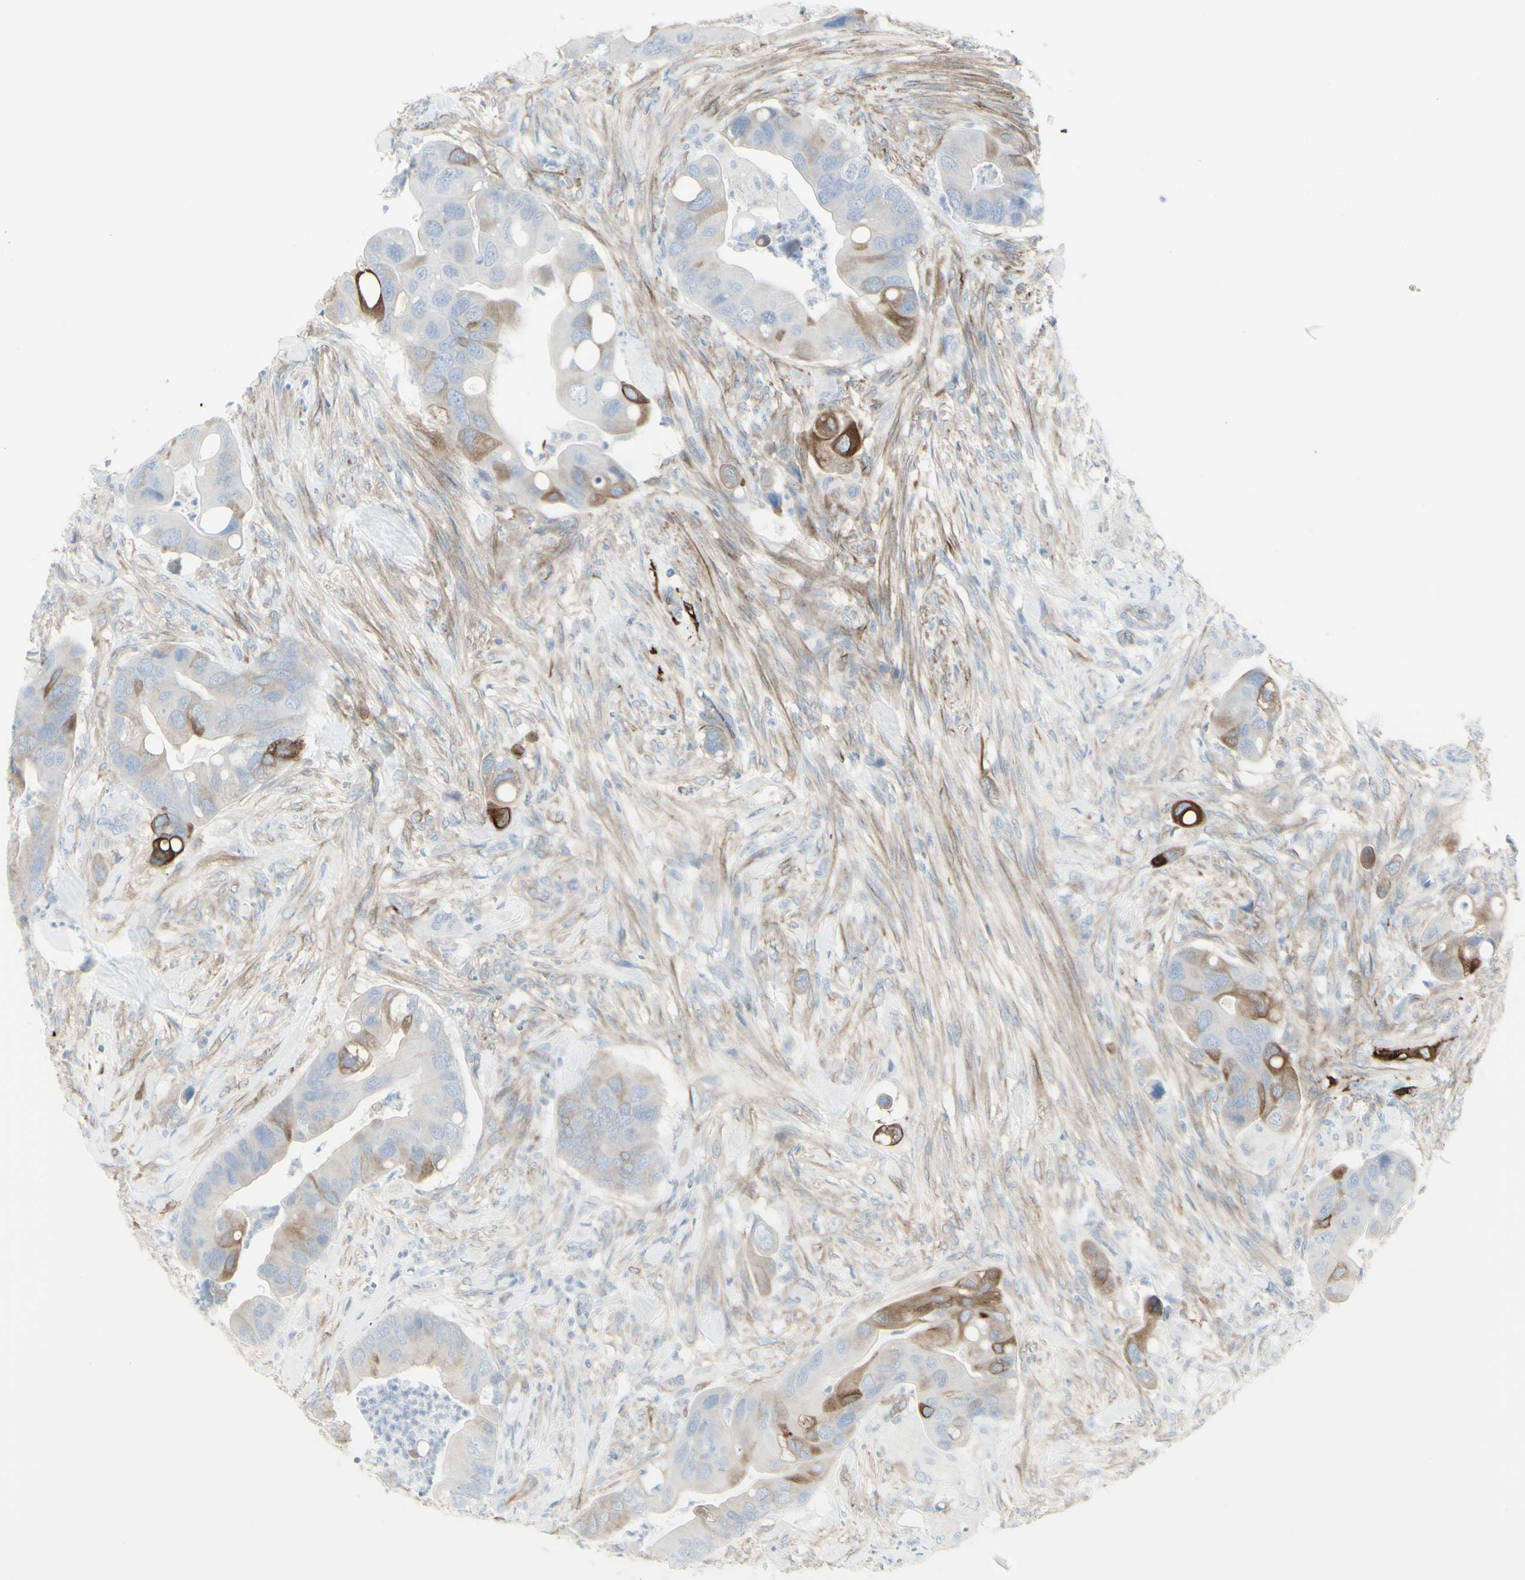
{"staining": {"intensity": "moderate", "quantity": "<25%", "location": "cytoplasmic/membranous"}, "tissue": "colorectal cancer", "cell_type": "Tumor cells", "image_type": "cancer", "snomed": [{"axis": "morphology", "description": "Adenocarcinoma, NOS"}, {"axis": "topography", "description": "Rectum"}], "caption": "High-magnification brightfield microscopy of adenocarcinoma (colorectal) stained with DAB (brown) and counterstained with hematoxylin (blue). tumor cells exhibit moderate cytoplasmic/membranous staining is appreciated in approximately<25% of cells.", "gene": "ENSG00000198211", "patient": {"sex": "female", "age": 57}}